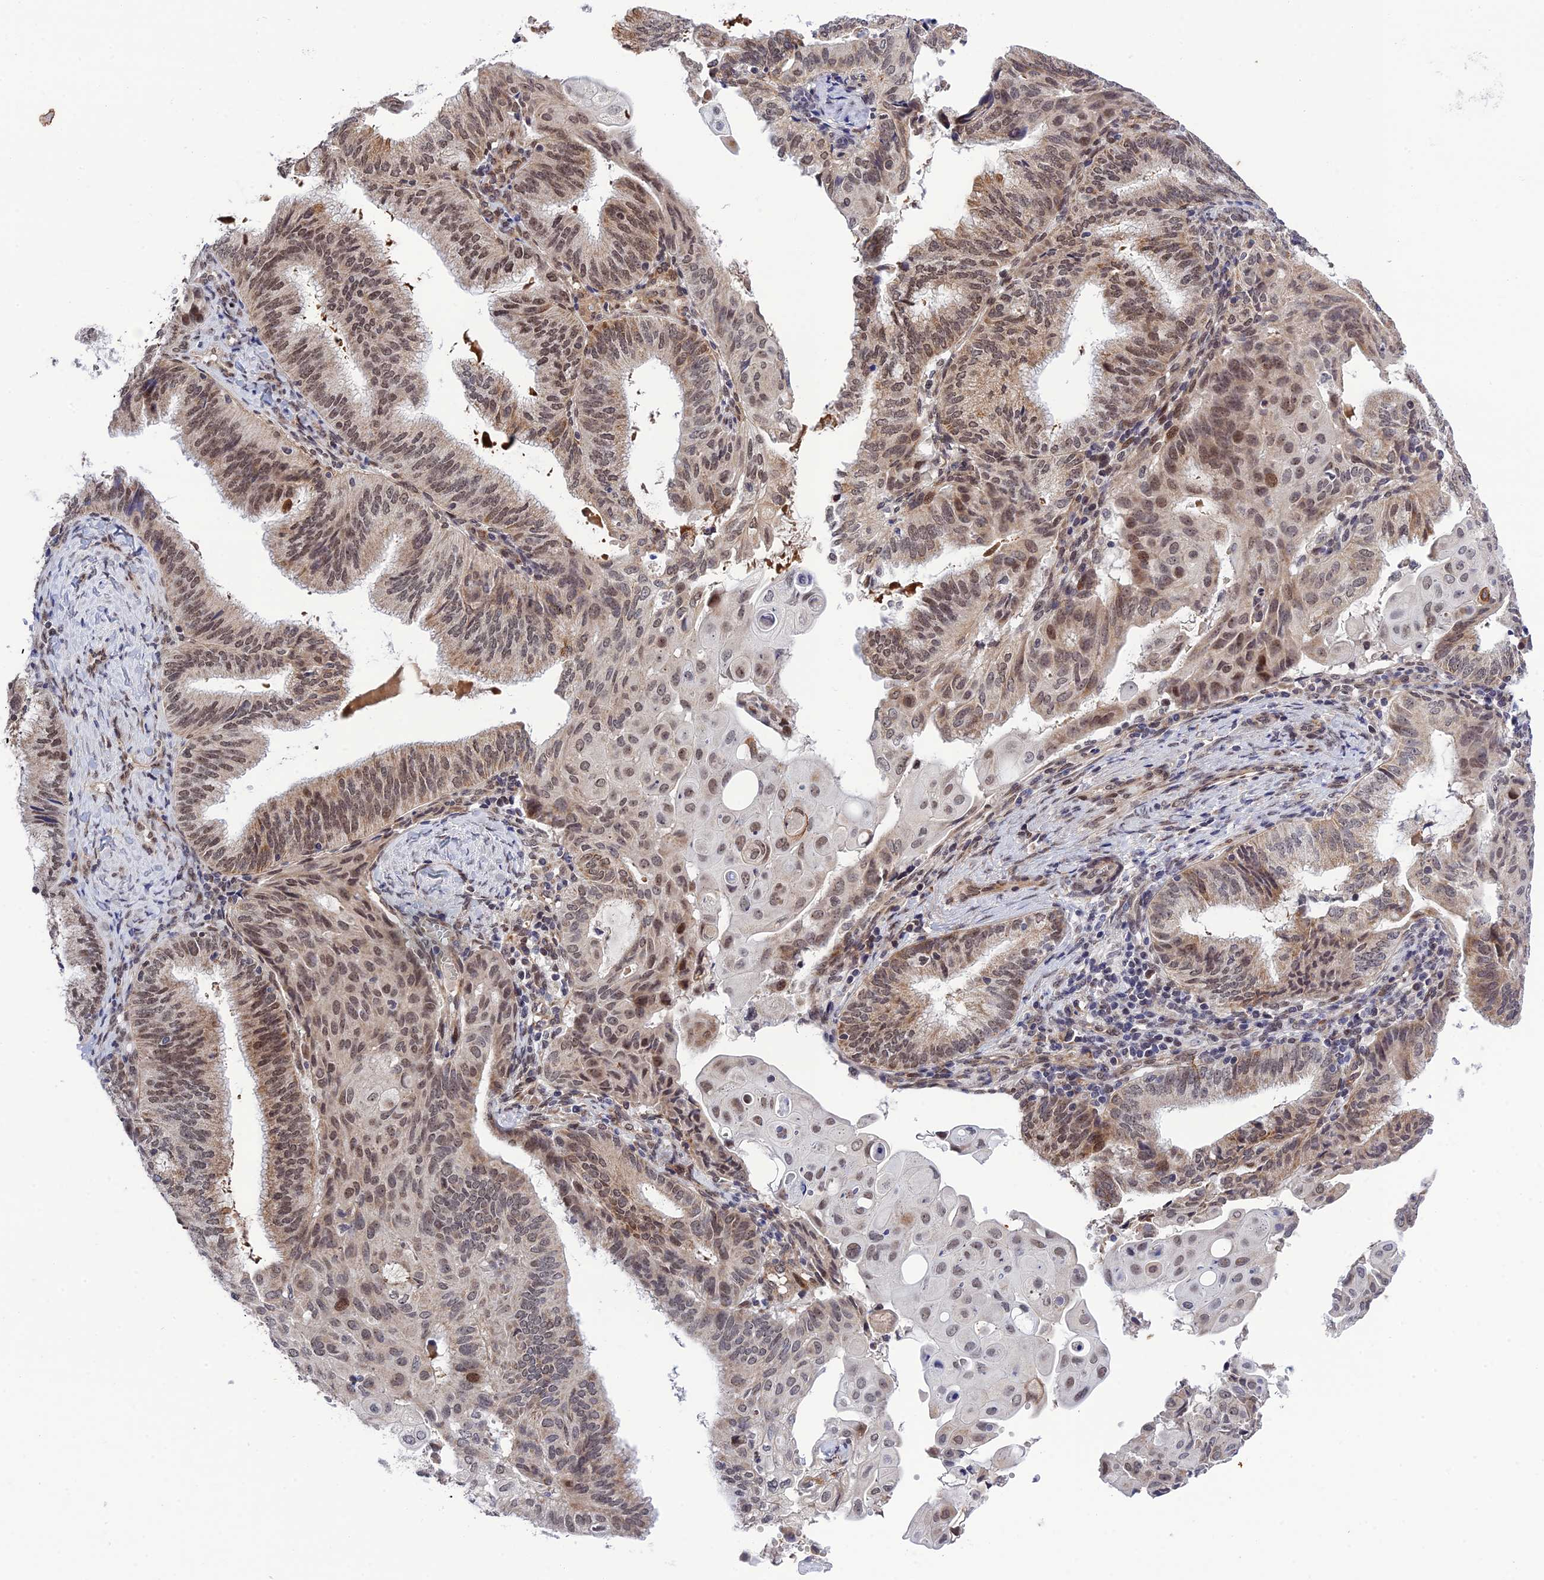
{"staining": {"intensity": "moderate", "quantity": ">75%", "location": "nuclear"}, "tissue": "endometrial cancer", "cell_type": "Tumor cells", "image_type": "cancer", "snomed": [{"axis": "morphology", "description": "Adenocarcinoma, NOS"}, {"axis": "topography", "description": "Endometrium"}], "caption": "Moderate nuclear staining for a protein is identified in about >75% of tumor cells of endometrial cancer (adenocarcinoma) using immunohistochemistry.", "gene": "REXO1", "patient": {"sex": "female", "age": 49}}